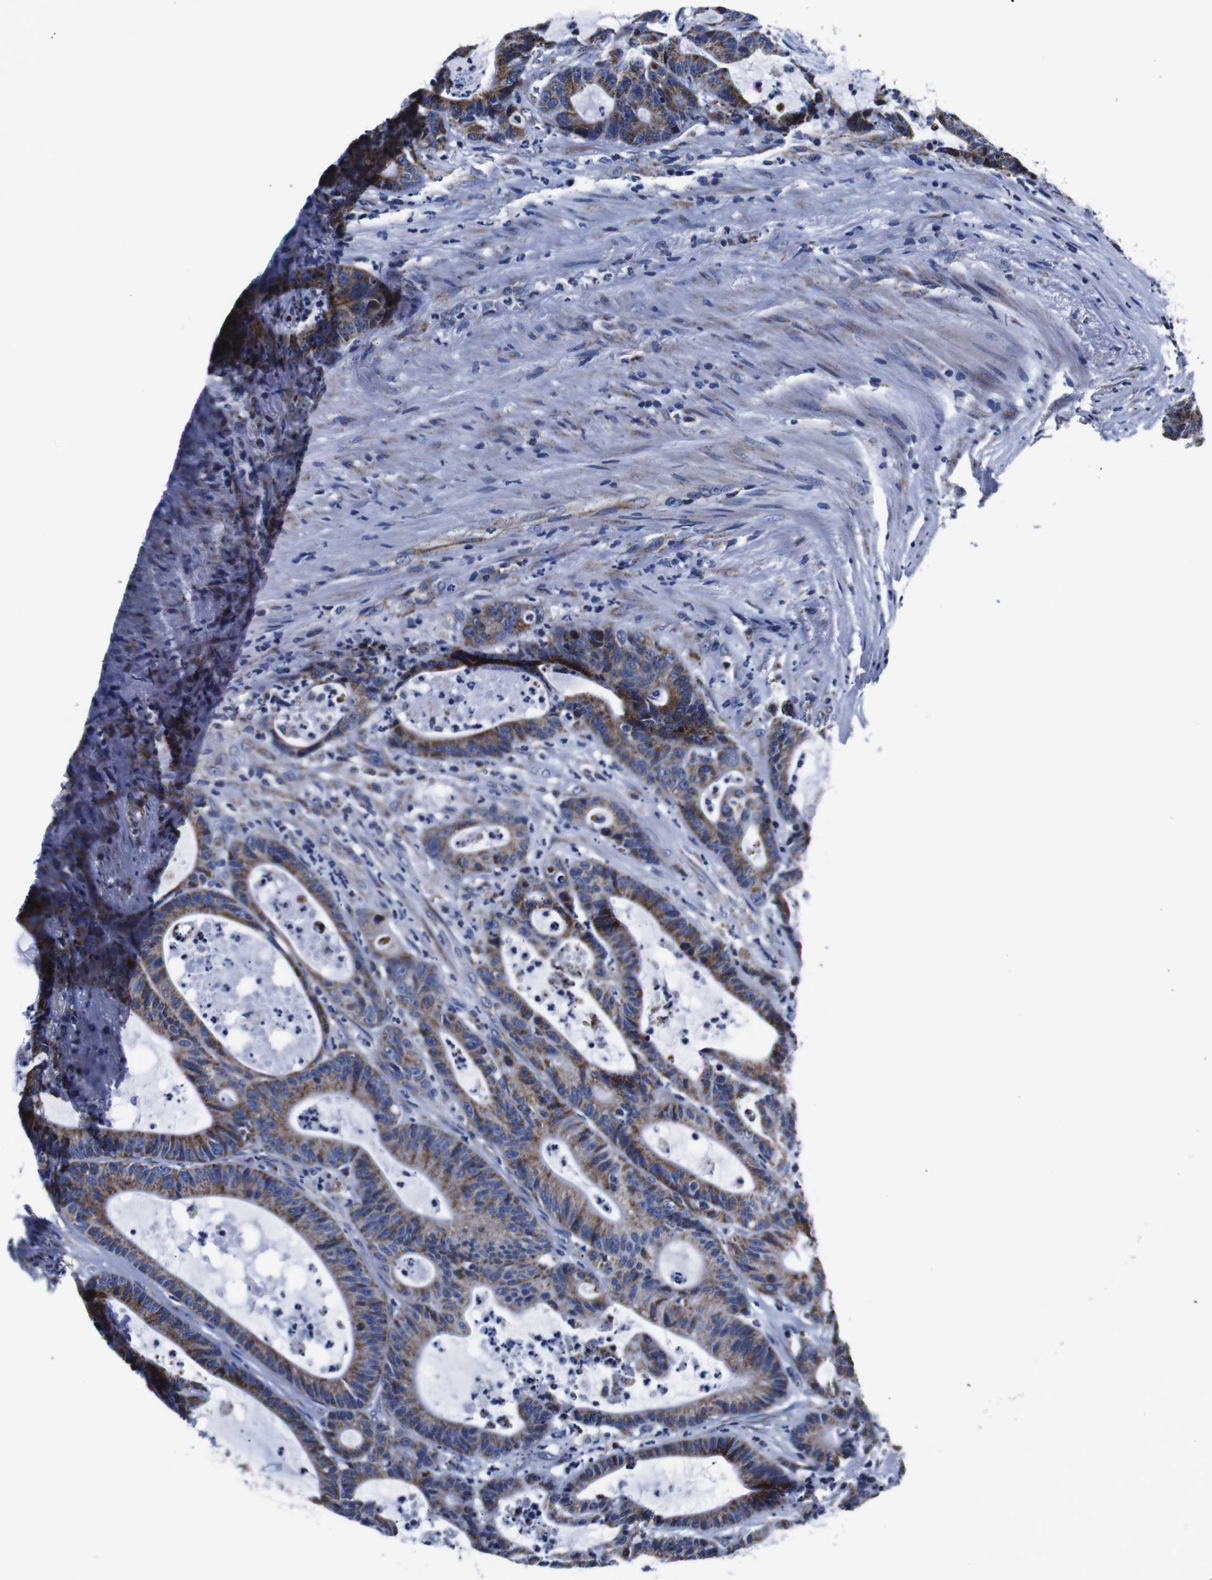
{"staining": {"intensity": "moderate", "quantity": ">75%", "location": "cytoplasmic/membranous"}, "tissue": "colorectal cancer", "cell_type": "Tumor cells", "image_type": "cancer", "snomed": [{"axis": "morphology", "description": "Adenocarcinoma, NOS"}, {"axis": "topography", "description": "Colon"}], "caption": "Protein expression analysis of colorectal cancer reveals moderate cytoplasmic/membranous expression in about >75% of tumor cells.", "gene": "FKBP9", "patient": {"sex": "female", "age": 84}}